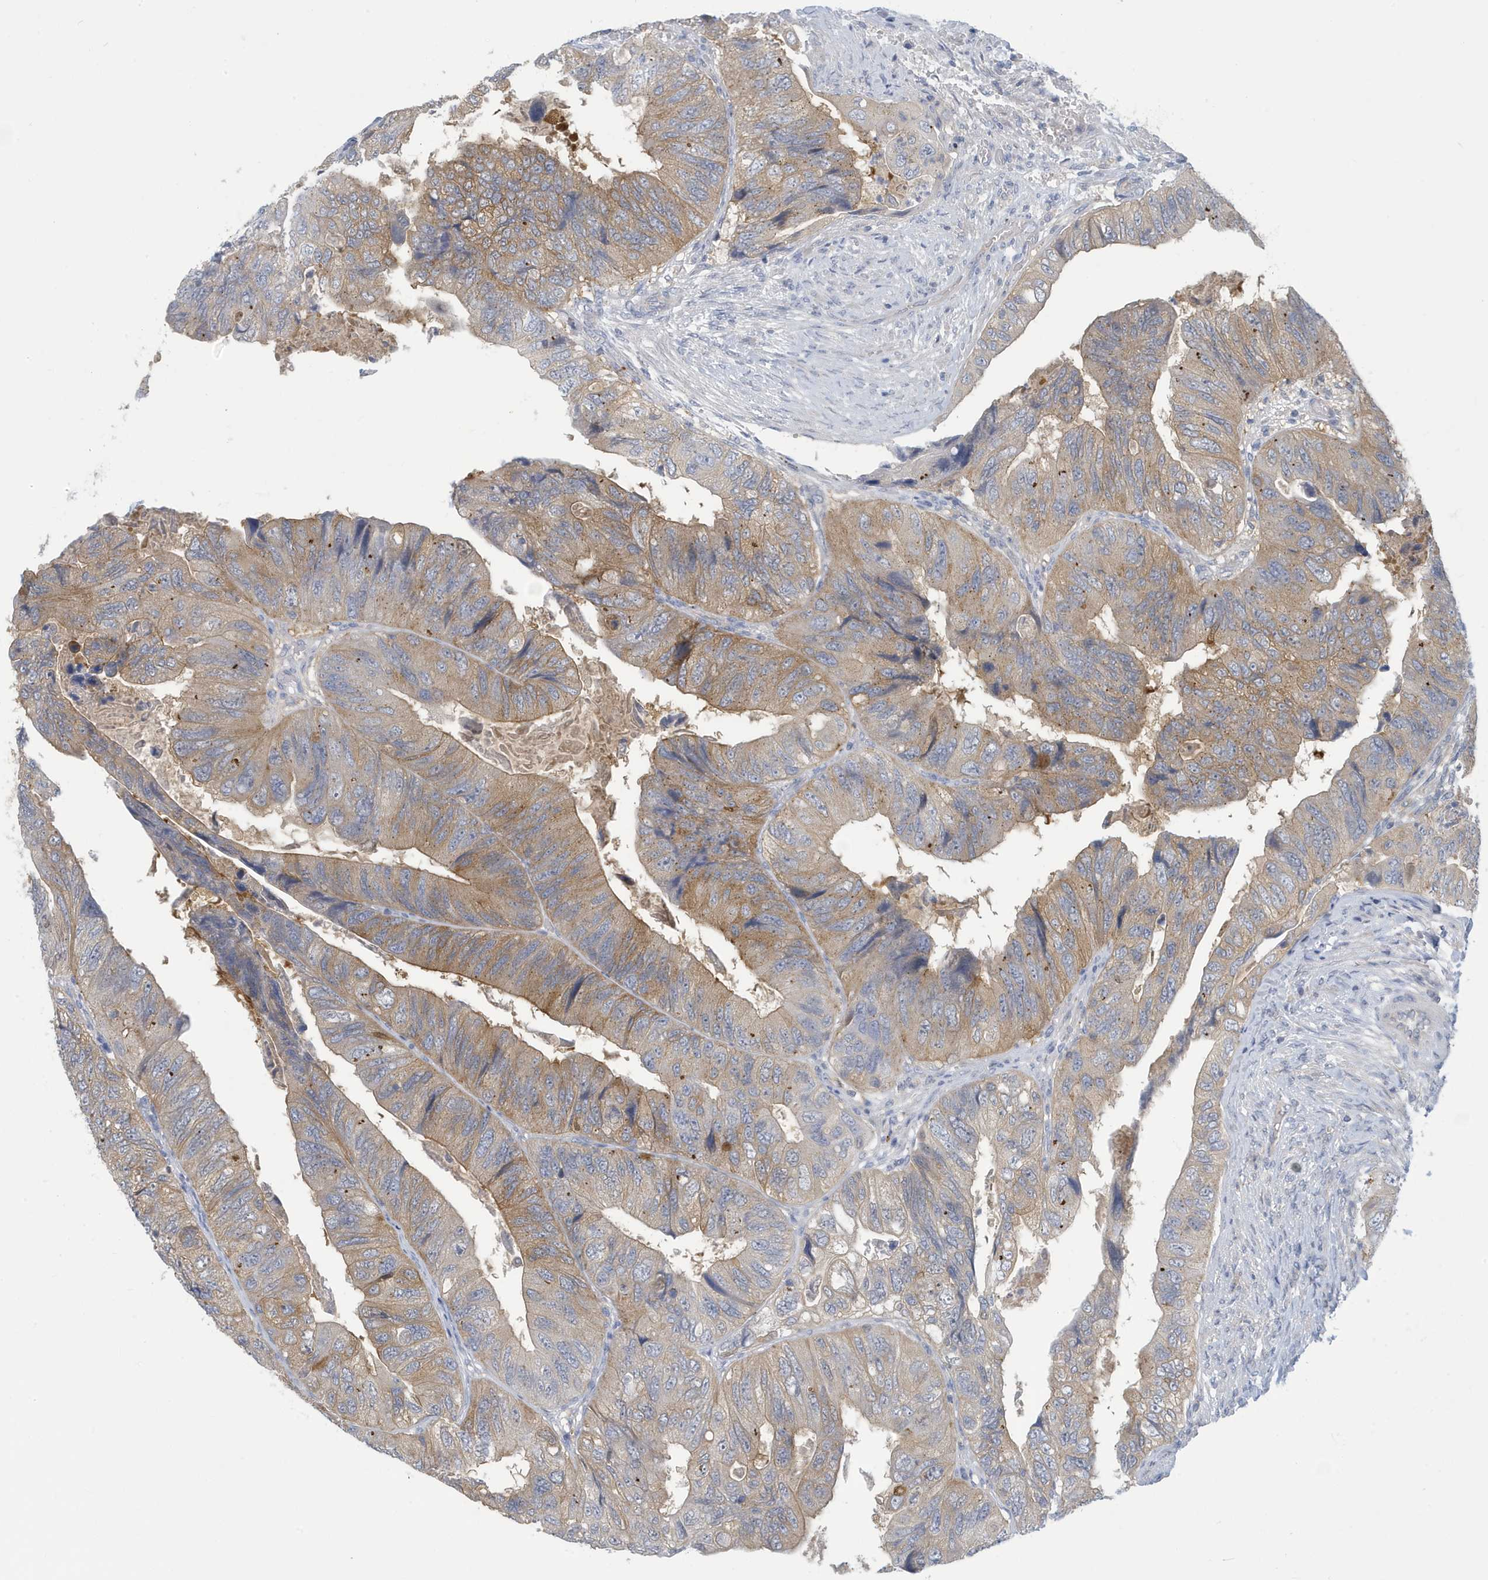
{"staining": {"intensity": "moderate", "quantity": ">75%", "location": "cytoplasmic/membranous"}, "tissue": "colorectal cancer", "cell_type": "Tumor cells", "image_type": "cancer", "snomed": [{"axis": "morphology", "description": "Adenocarcinoma, NOS"}, {"axis": "topography", "description": "Rectum"}], "caption": "Colorectal cancer (adenocarcinoma) stained for a protein (brown) reveals moderate cytoplasmic/membranous positive staining in about >75% of tumor cells.", "gene": "VTA1", "patient": {"sex": "male", "age": 63}}